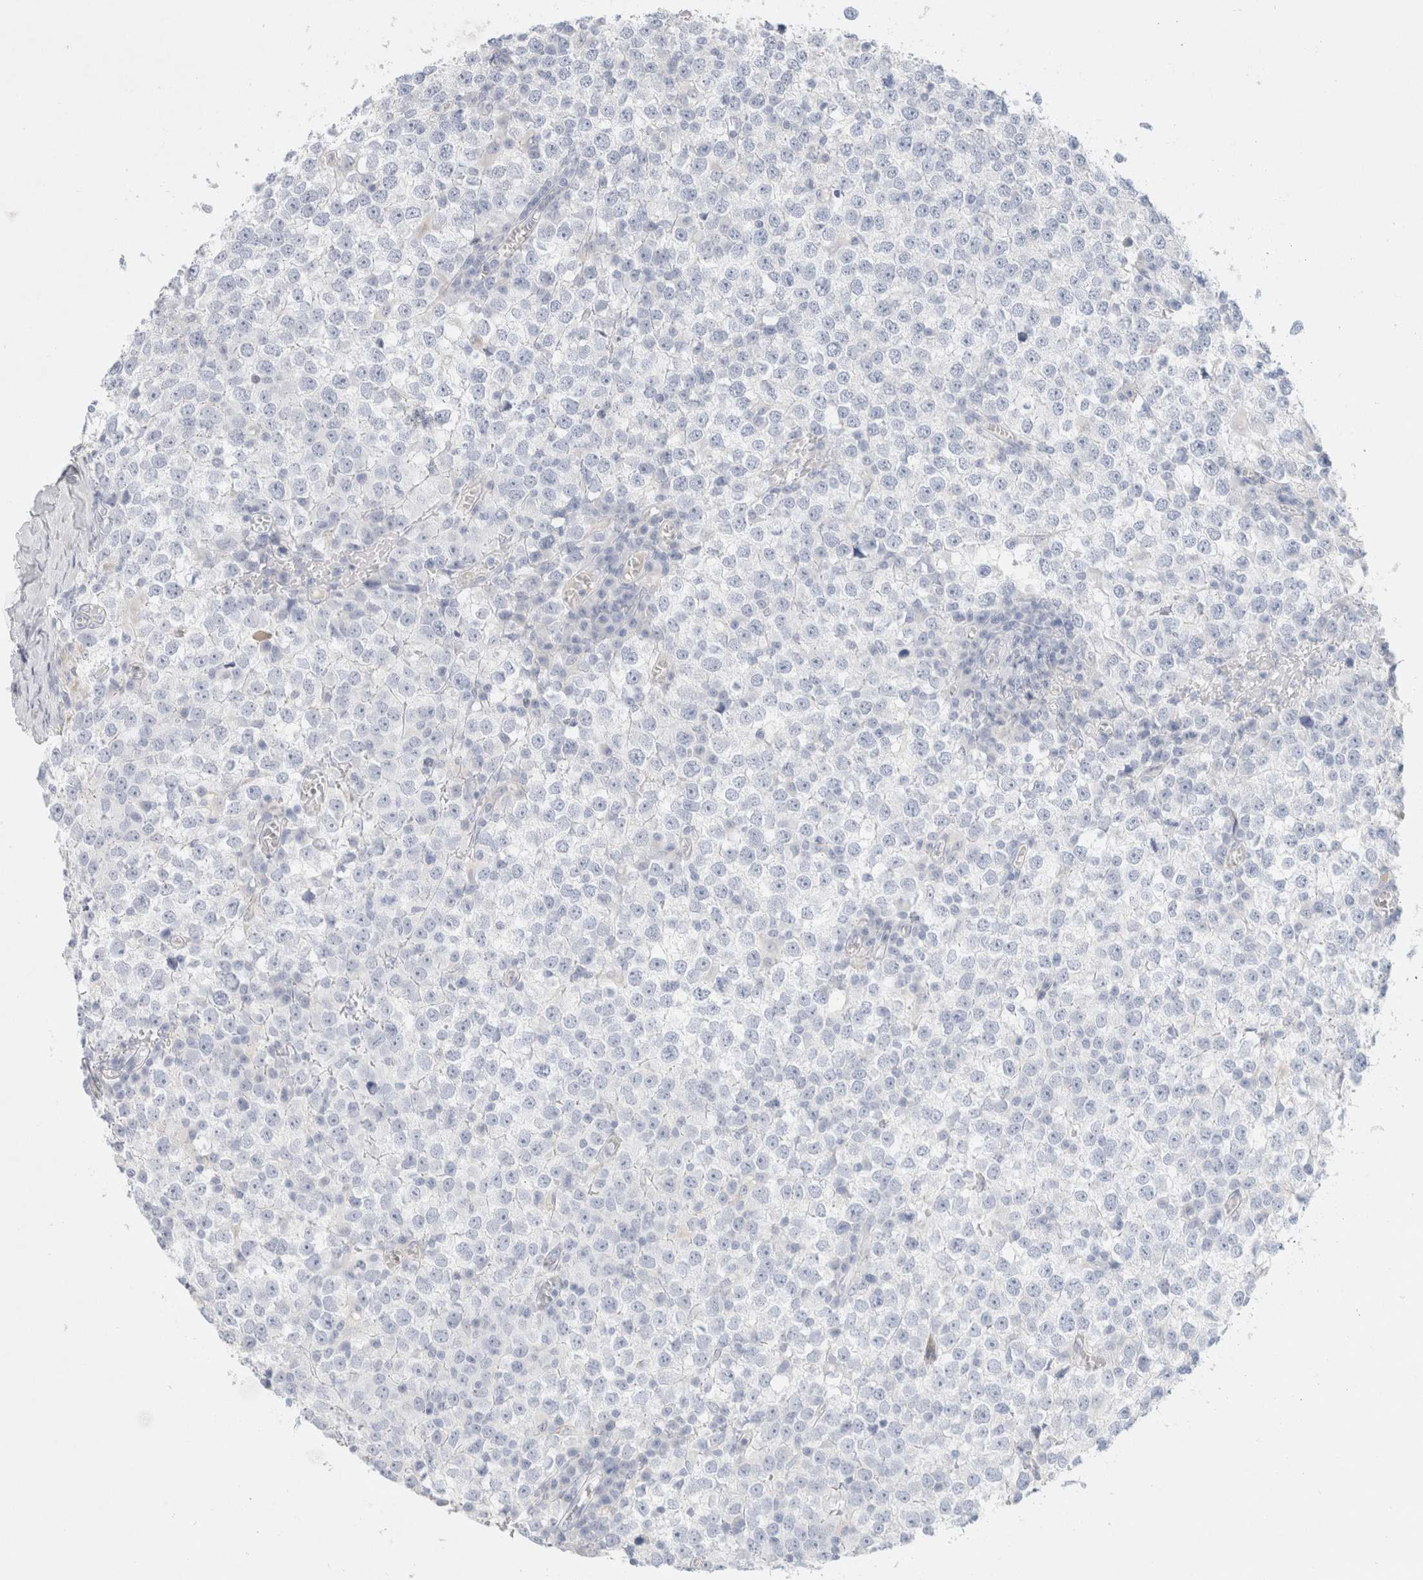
{"staining": {"intensity": "negative", "quantity": "none", "location": "none"}, "tissue": "testis cancer", "cell_type": "Tumor cells", "image_type": "cancer", "snomed": [{"axis": "morphology", "description": "Seminoma, NOS"}, {"axis": "topography", "description": "Testis"}], "caption": "Photomicrograph shows no significant protein staining in tumor cells of testis seminoma. Brightfield microscopy of immunohistochemistry stained with DAB (brown) and hematoxylin (blue), captured at high magnification.", "gene": "CPQ", "patient": {"sex": "male", "age": 65}}